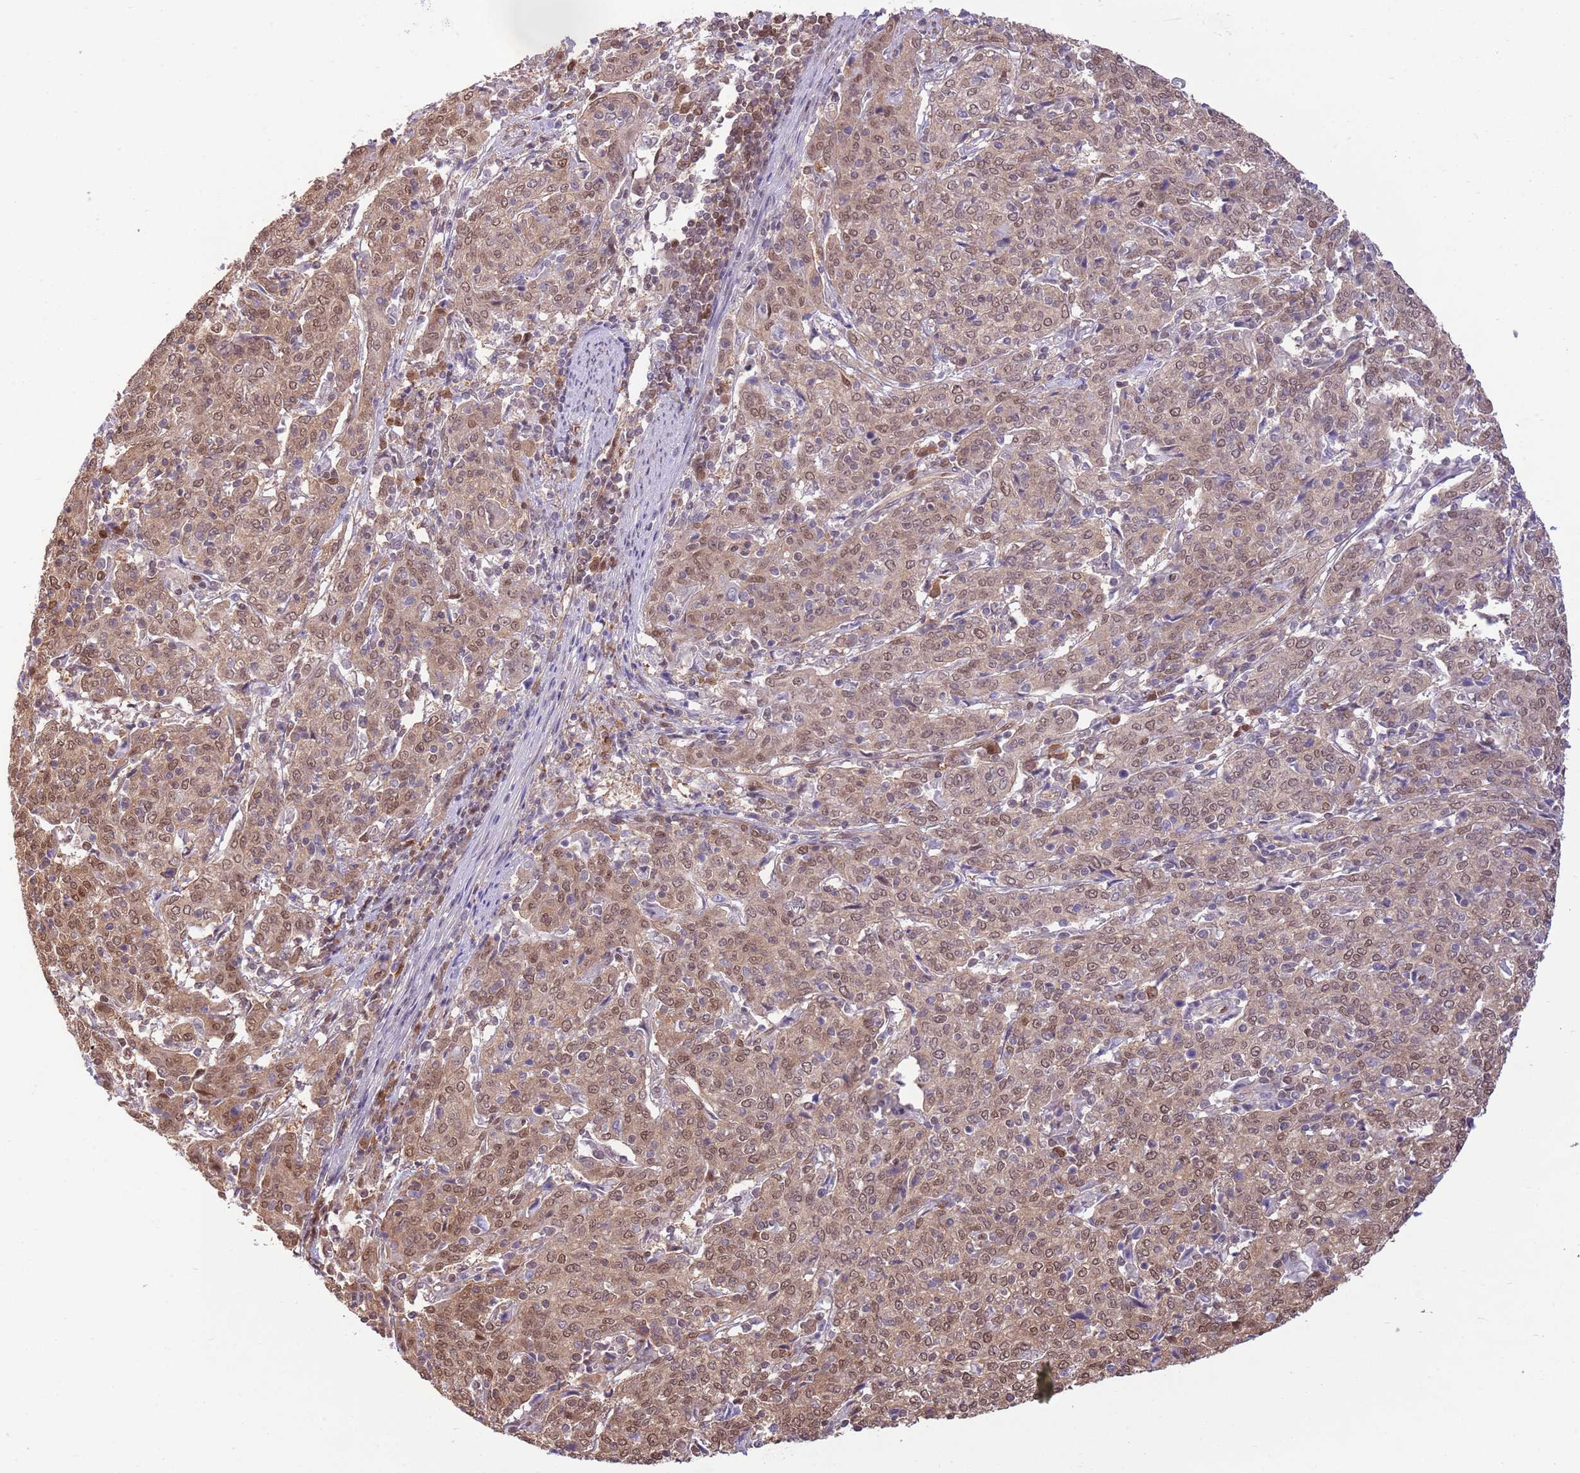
{"staining": {"intensity": "moderate", "quantity": ">75%", "location": "cytoplasmic/membranous,nuclear"}, "tissue": "cervical cancer", "cell_type": "Tumor cells", "image_type": "cancer", "snomed": [{"axis": "morphology", "description": "Squamous cell carcinoma, NOS"}, {"axis": "topography", "description": "Cervix"}], "caption": "Cervical squamous cell carcinoma tissue shows moderate cytoplasmic/membranous and nuclear positivity in about >75% of tumor cells", "gene": "NSFL1C", "patient": {"sex": "female", "age": 67}}